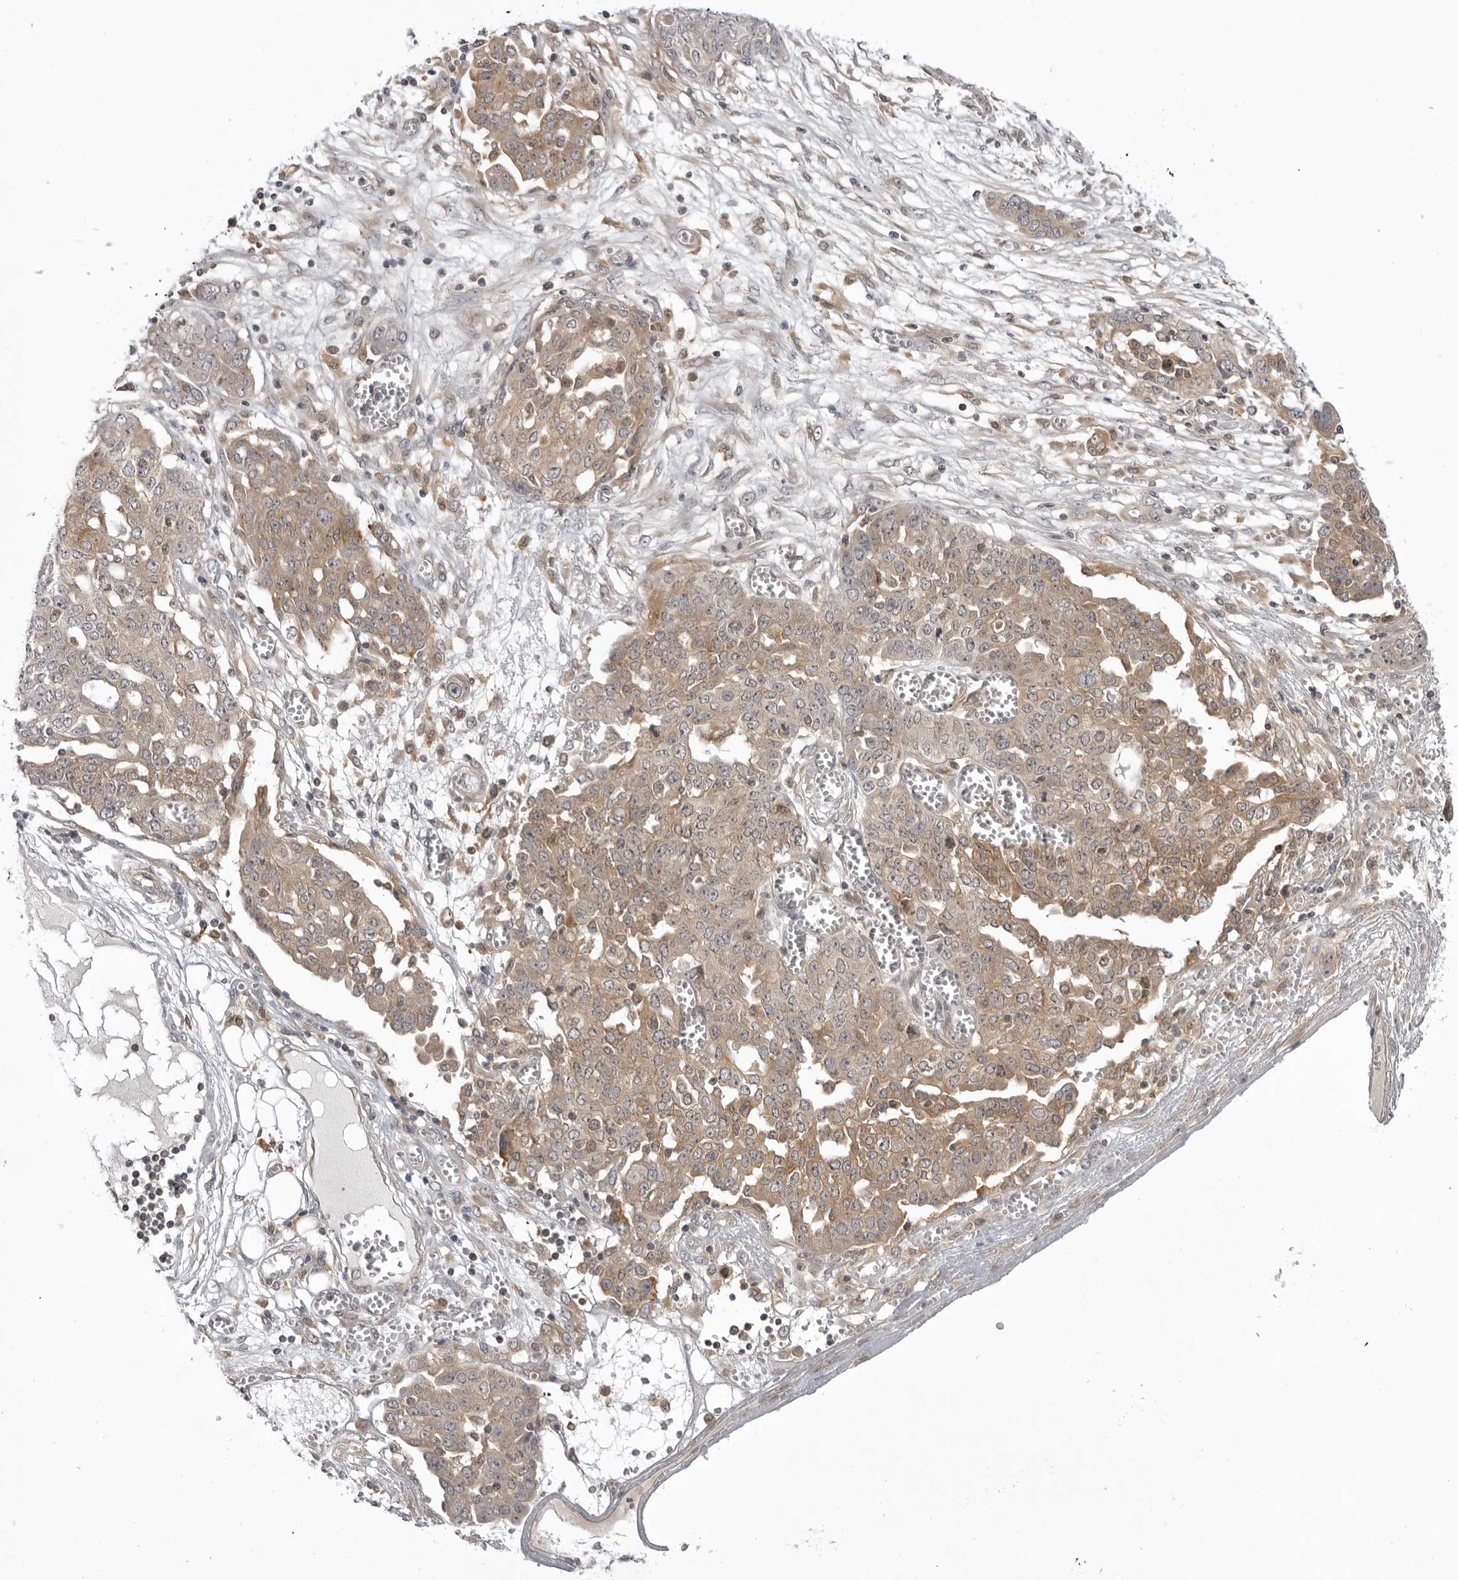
{"staining": {"intensity": "weak", "quantity": "25%-75%", "location": "cytoplasmic/membranous"}, "tissue": "ovarian cancer", "cell_type": "Tumor cells", "image_type": "cancer", "snomed": [{"axis": "morphology", "description": "Cystadenocarcinoma, serous, NOS"}, {"axis": "topography", "description": "Soft tissue"}, {"axis": "topography", "description": "Ovary"}], "caption": "Protein expression analysis of serous cystadenocarcinoma (ovarian) displays weak cytoplasmic/membranous staining in approximately 25%-75% of tumor cells.", "gene": "USP43", "patient": {"sex": "female", "age": 57}}